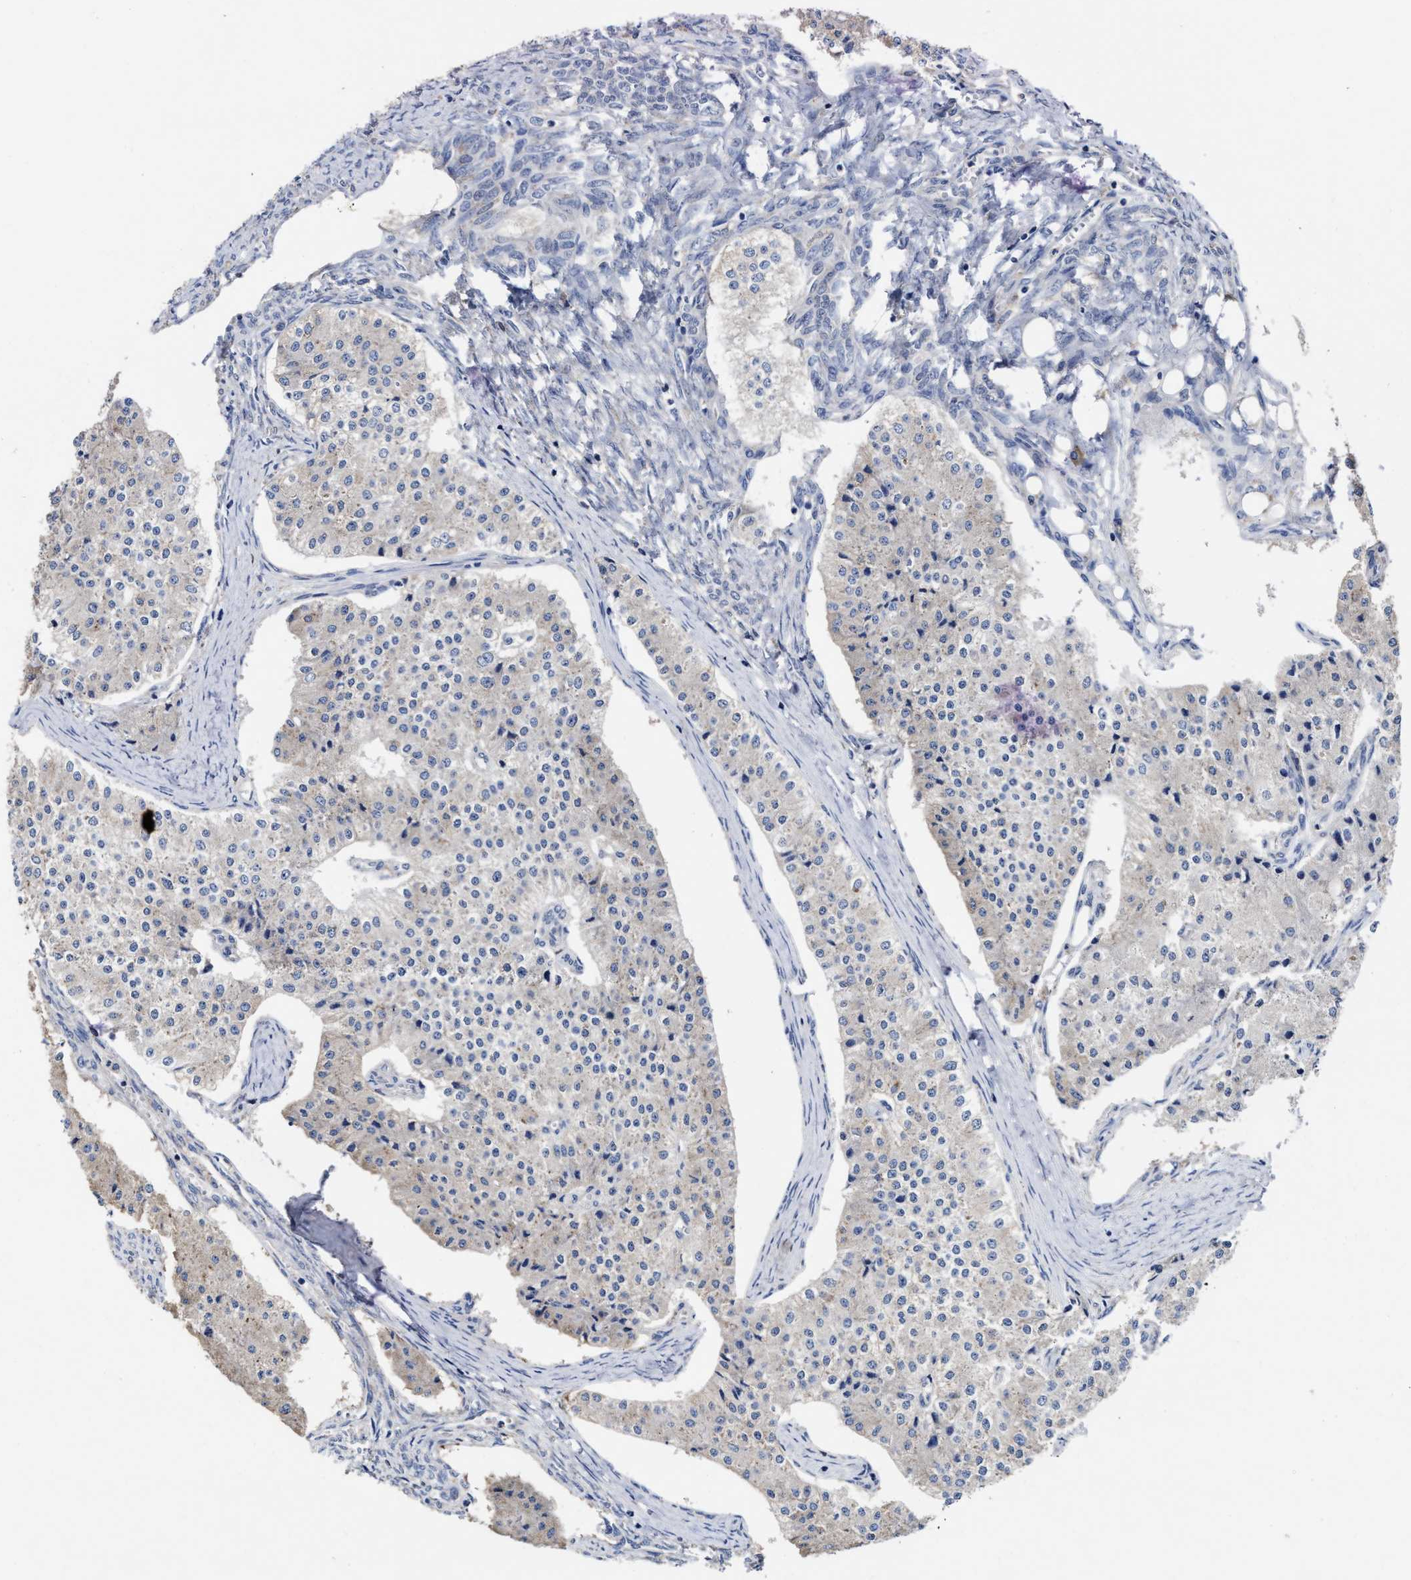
{"staining": {"intensity": "weak", "quantity": "<25%", "location": "cytoplasmic/membranous"}, "tissue": "carcinoid", "cell_type": "Tumor cells", "image_type": "cancer", "snomed": [{"axis": "morphology", "description": "Carcinoid, malignant, NOS"}, {"axis": "topography", "description": "Colon"}], "caption": "The image displays no staining of tumor cells in carcinoid.", "gene": "TXNDC17", "patient": {"sex": "female", "age": 52}}